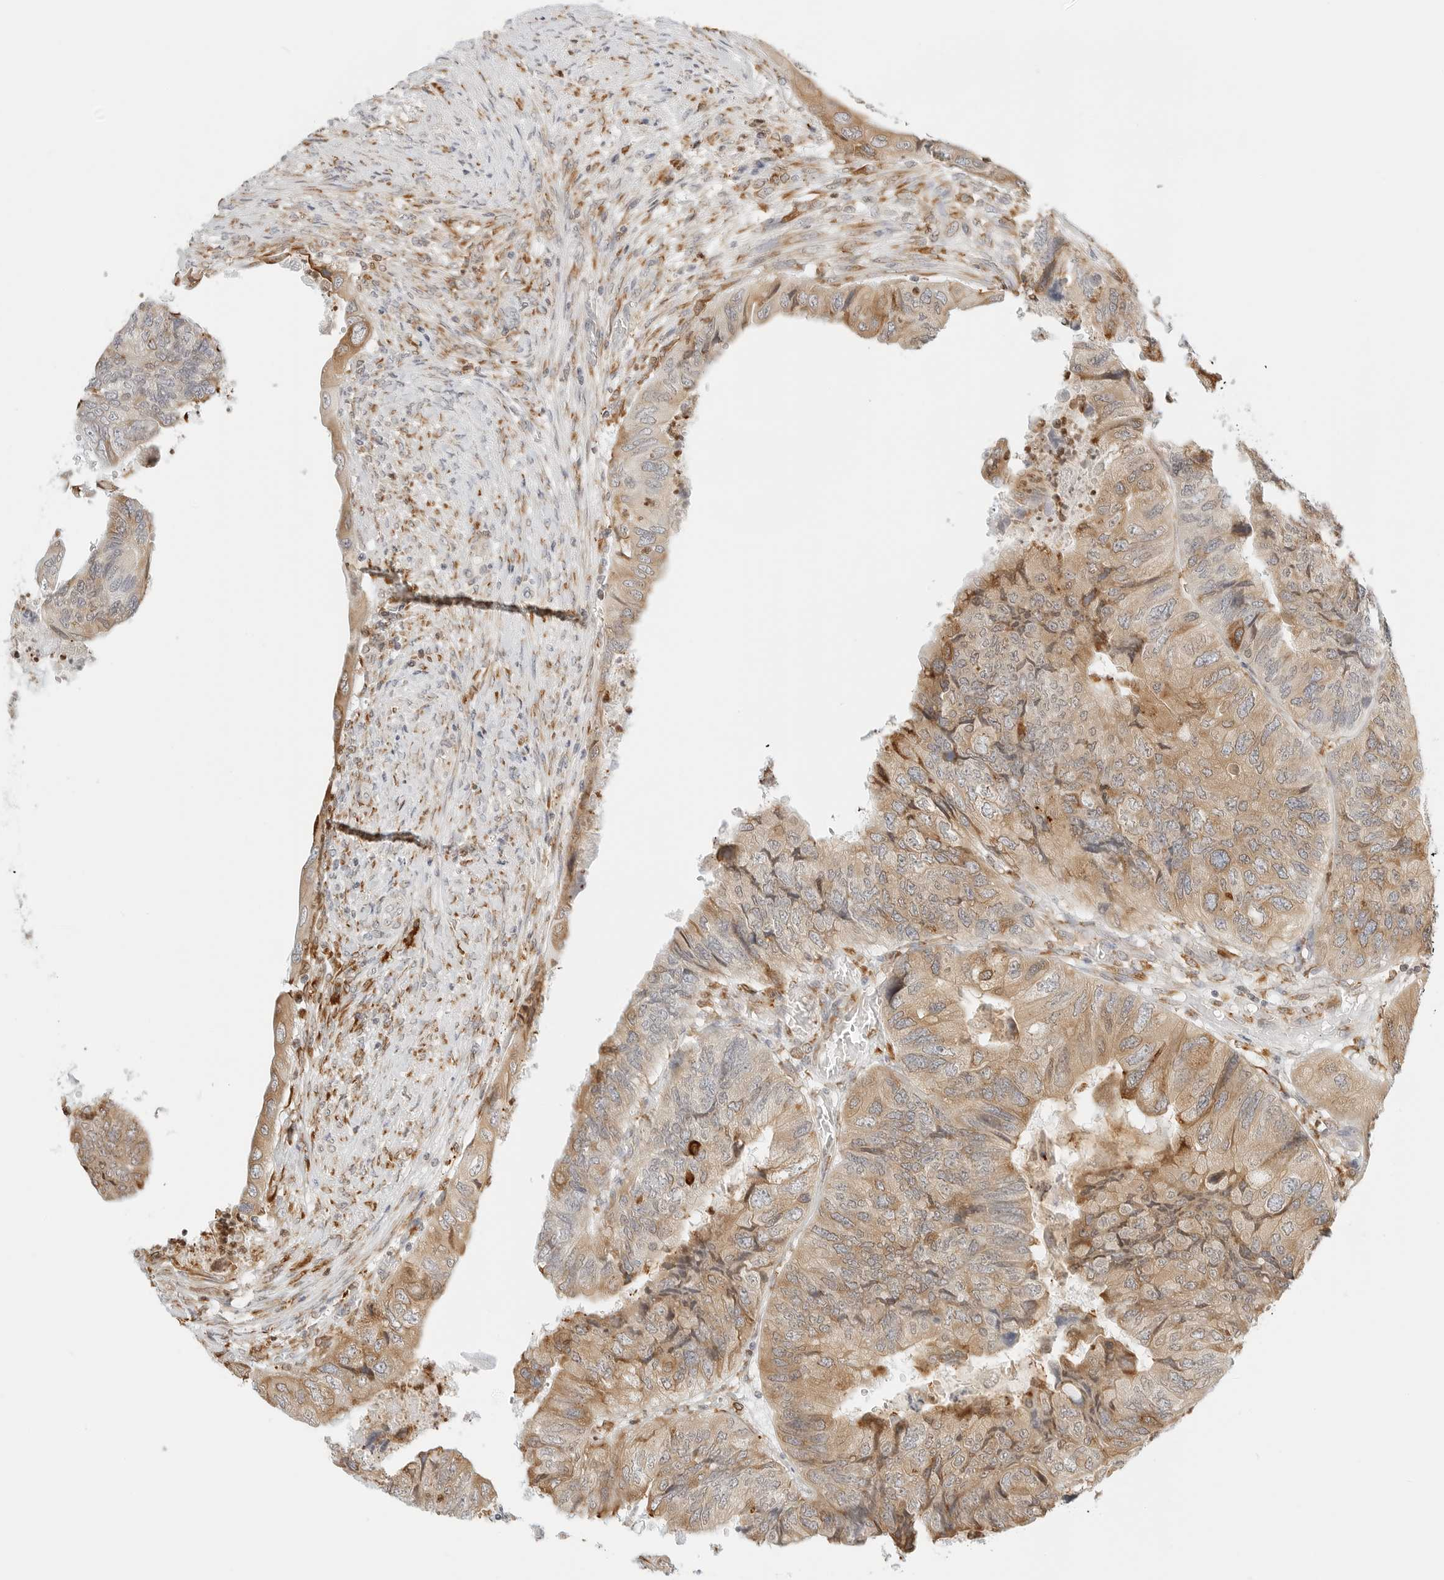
{"staining": {"intensity": "moderate", "quantity": ">75%", "location": "cytoplasmic/membranous"}, "tissue": "colorectal cancer", "cell_type": "Tumor cells", "image_type": "cancer", "snomed": [{"axis": "morphology", "description": "Adenocarcinoma, NOS"}, {"axis": "topography", "description": "Rectum"}], "caption": "Human colorectal cancer (adenocarcinoma) stained for a protein (brown) demonstrates moderate cytoplasmic/membranous positive staining in approximately >75% of tumor cells.", "gene": "THEM4", "patient": {"sex": "male", "age": 63}}